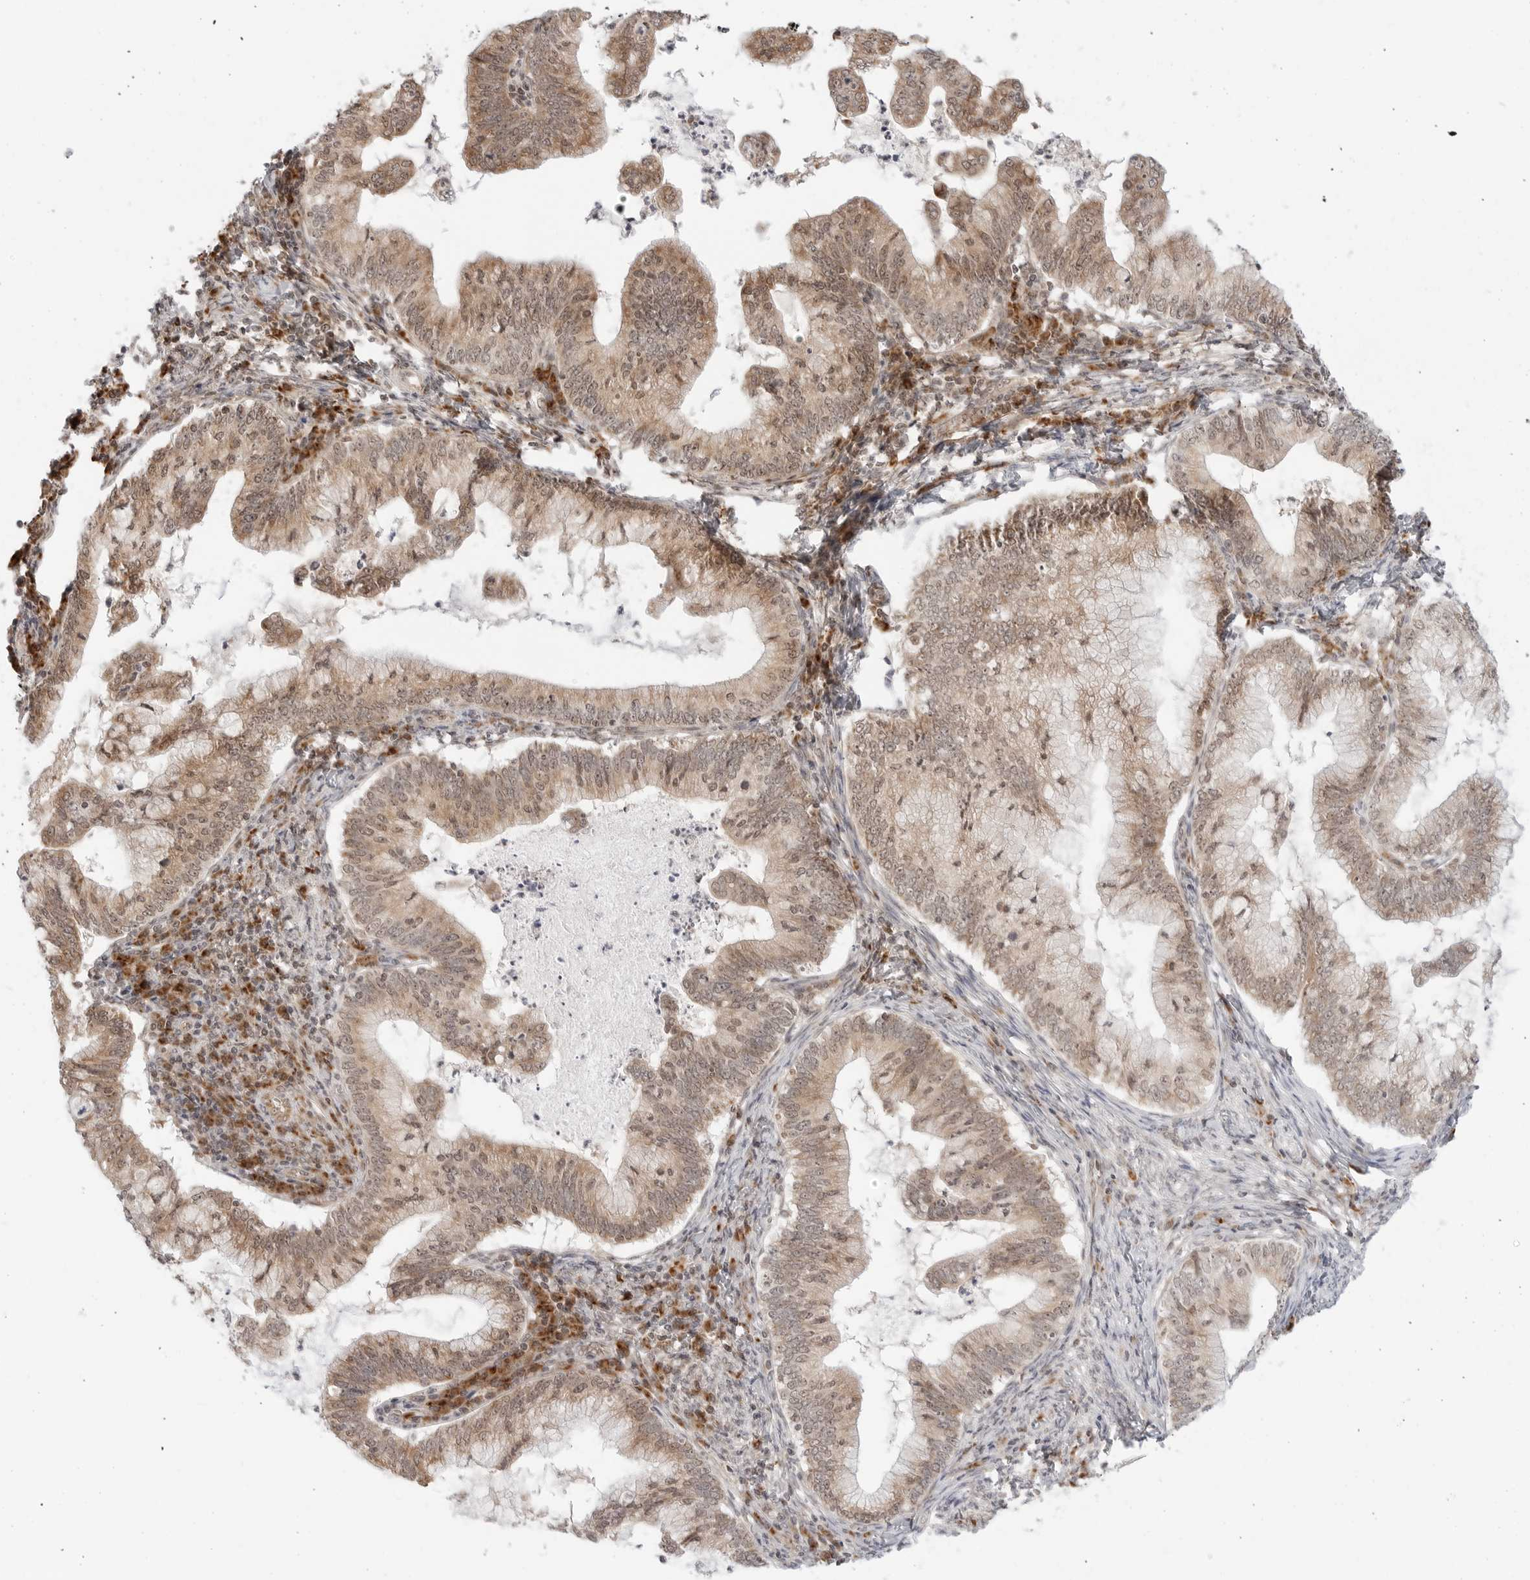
{"staining": {"intensity": "moderate", "quantity": ">75%", "location": "cytoplasmic/membranous,nuclear"}, "tissue": "cervical cancer", "cell_type": "Tumor cells", "image_type": "cancer", "snomed": [{"axis": "morphology", "description": "Adenocarcinoma, NOS"}, {"axis": "topography", "description": "Cervix"}], "caption": "Moderate cytoplasmic/membranous and nuclear expression for a protein is appreciated in about >75% of tumor cells of cervical adenocarcinoma using immunohistochemistry (IHC).", "gene": "POLR3GL", "patient": {"sex": "female", "age": 36}}